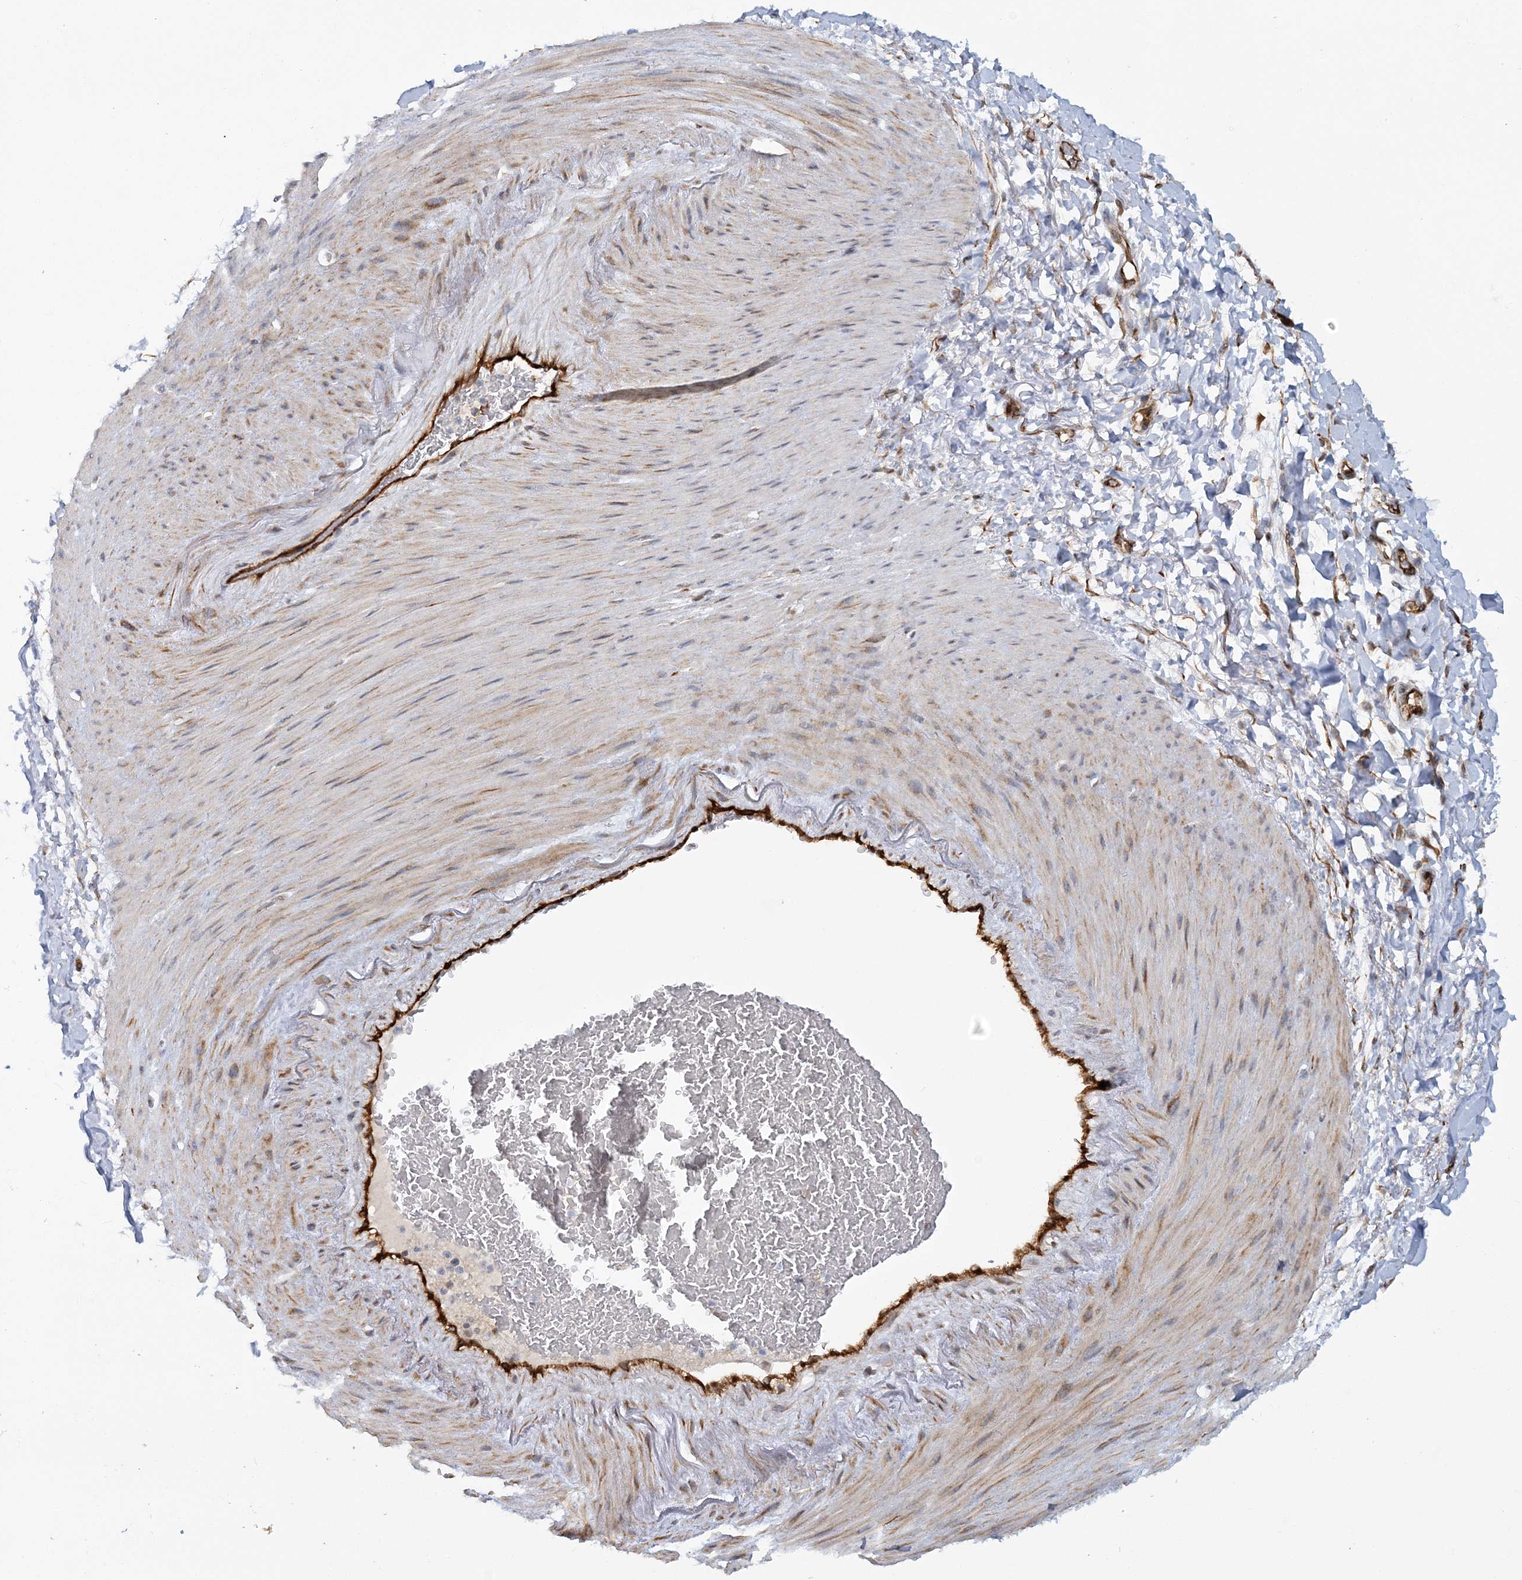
{"staining": {"intensity": "negative", "quantity": "none", "location": "none"}, "tissue": "adipose tissue", "cell_type": "Adipocytes", "image_type": "normal", "snomed": [{"axis": "morphology", "description": "Normal tissue, NOS"}, {"axis": "morphology", "description": "Adenocarcinoma, NOS"}, {"axis": "topography", "description": "Esophagus"}], "caption": "This micrograph is of benign adipose tissue stained with immunohistochemistry (IHC) to label a protein in brown with the nuclei are counter-stained blue. There is no staining in adipocytes. The staining was performed using DAB to visualize the protein expression in brown, while the nuclei were stained in blue with hematoxylin (Magnification: 20x).", "gene": "AFAP1L2", "patient": {"sex": "male", "age": 62}}